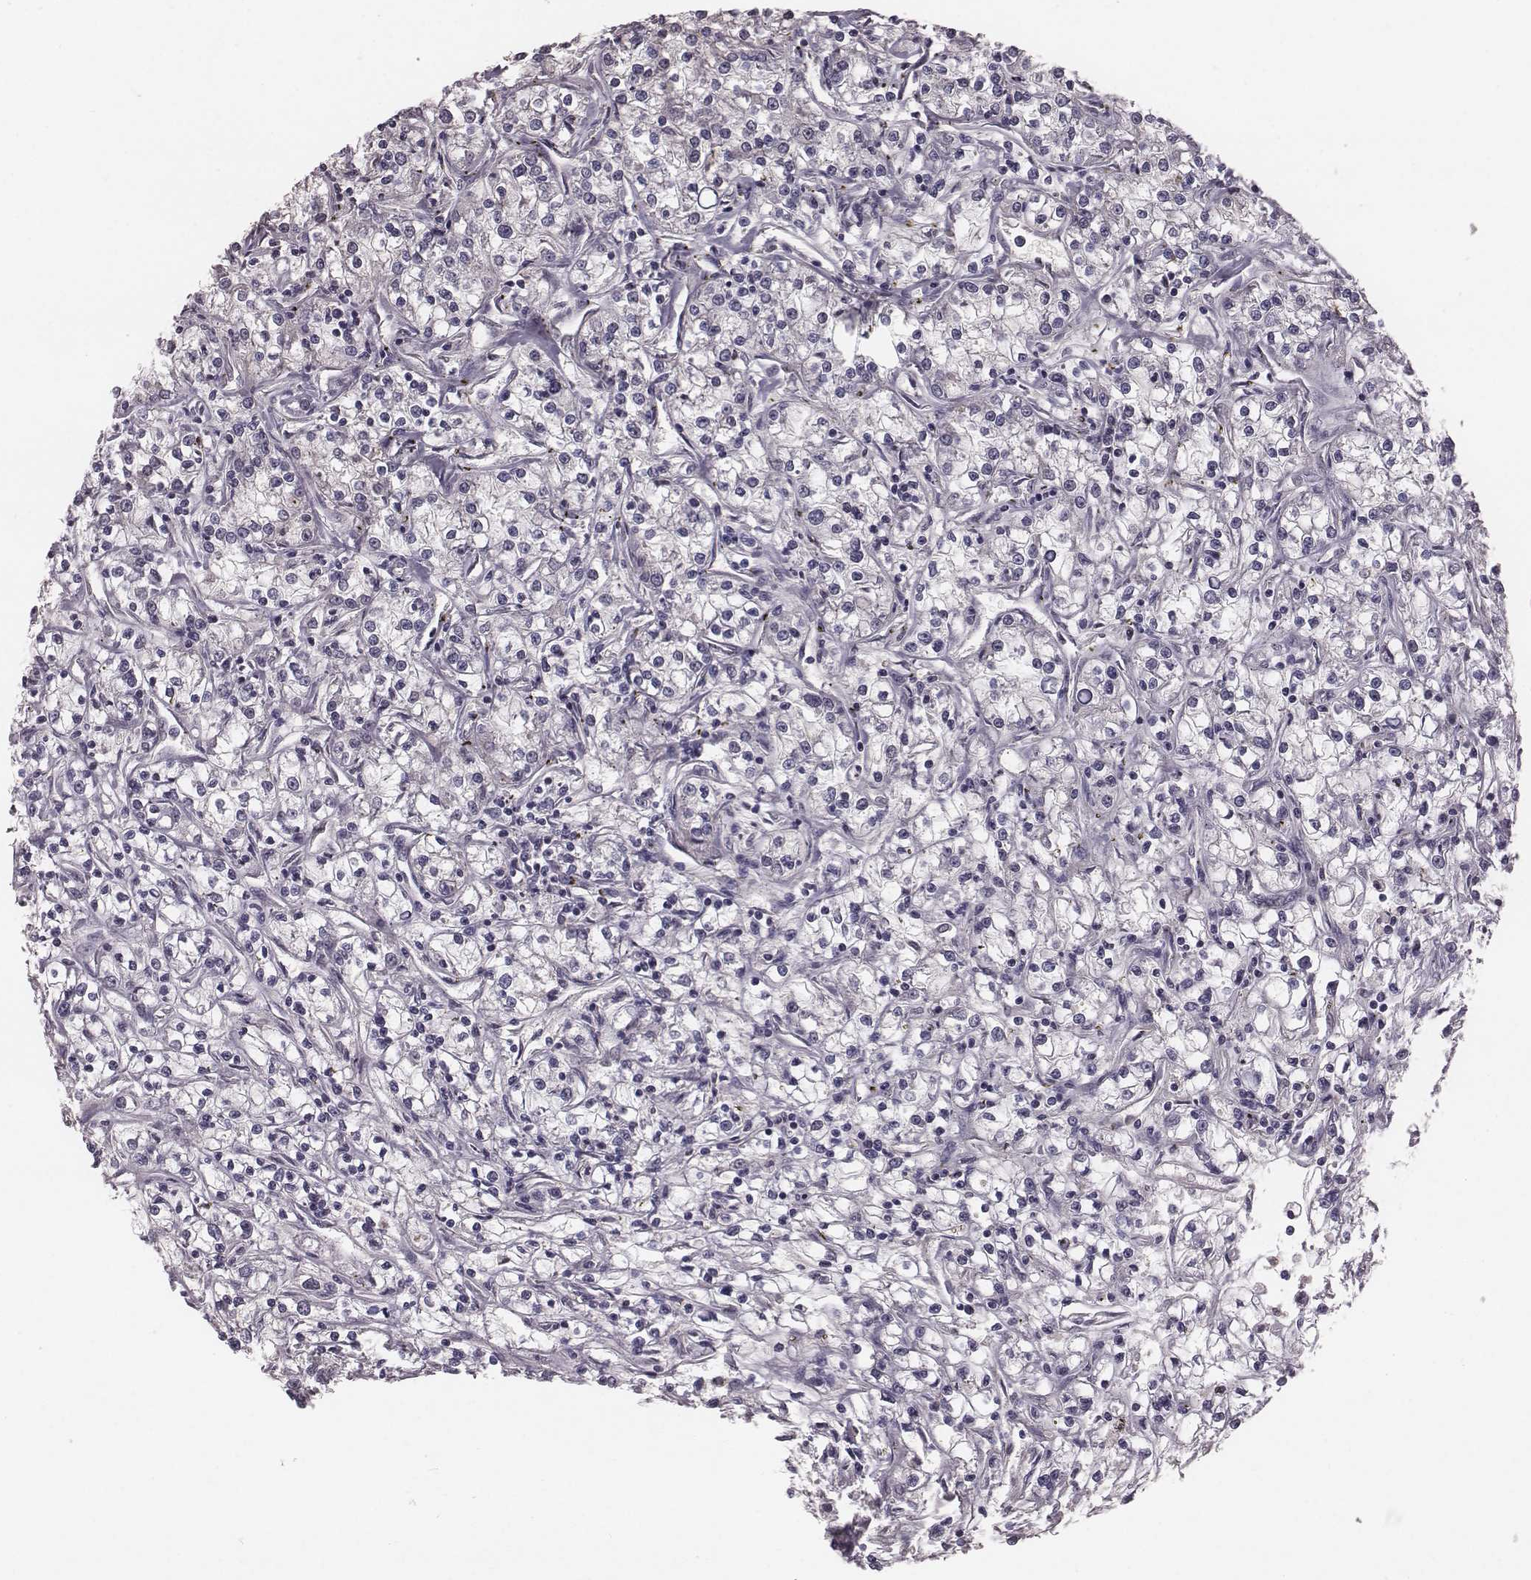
{"staining": {"intensity": "negative", "quantity": "none", "location": "none"}, "tissue": "renal cancer", "cell_type": "Tumor cells", "image_type": "cancer", "snomed": [{"axis": "morphology", "description": "Adenocarcinoma, NOS"}, {"axis": "topography", "description": "Kidney"}], "caption": "Tumor cells are negative for brown protein staining in renal cancer (adenocarcinoma).", "gene": "SMIM24", "patient": {"sex": "female", "age": 59}}